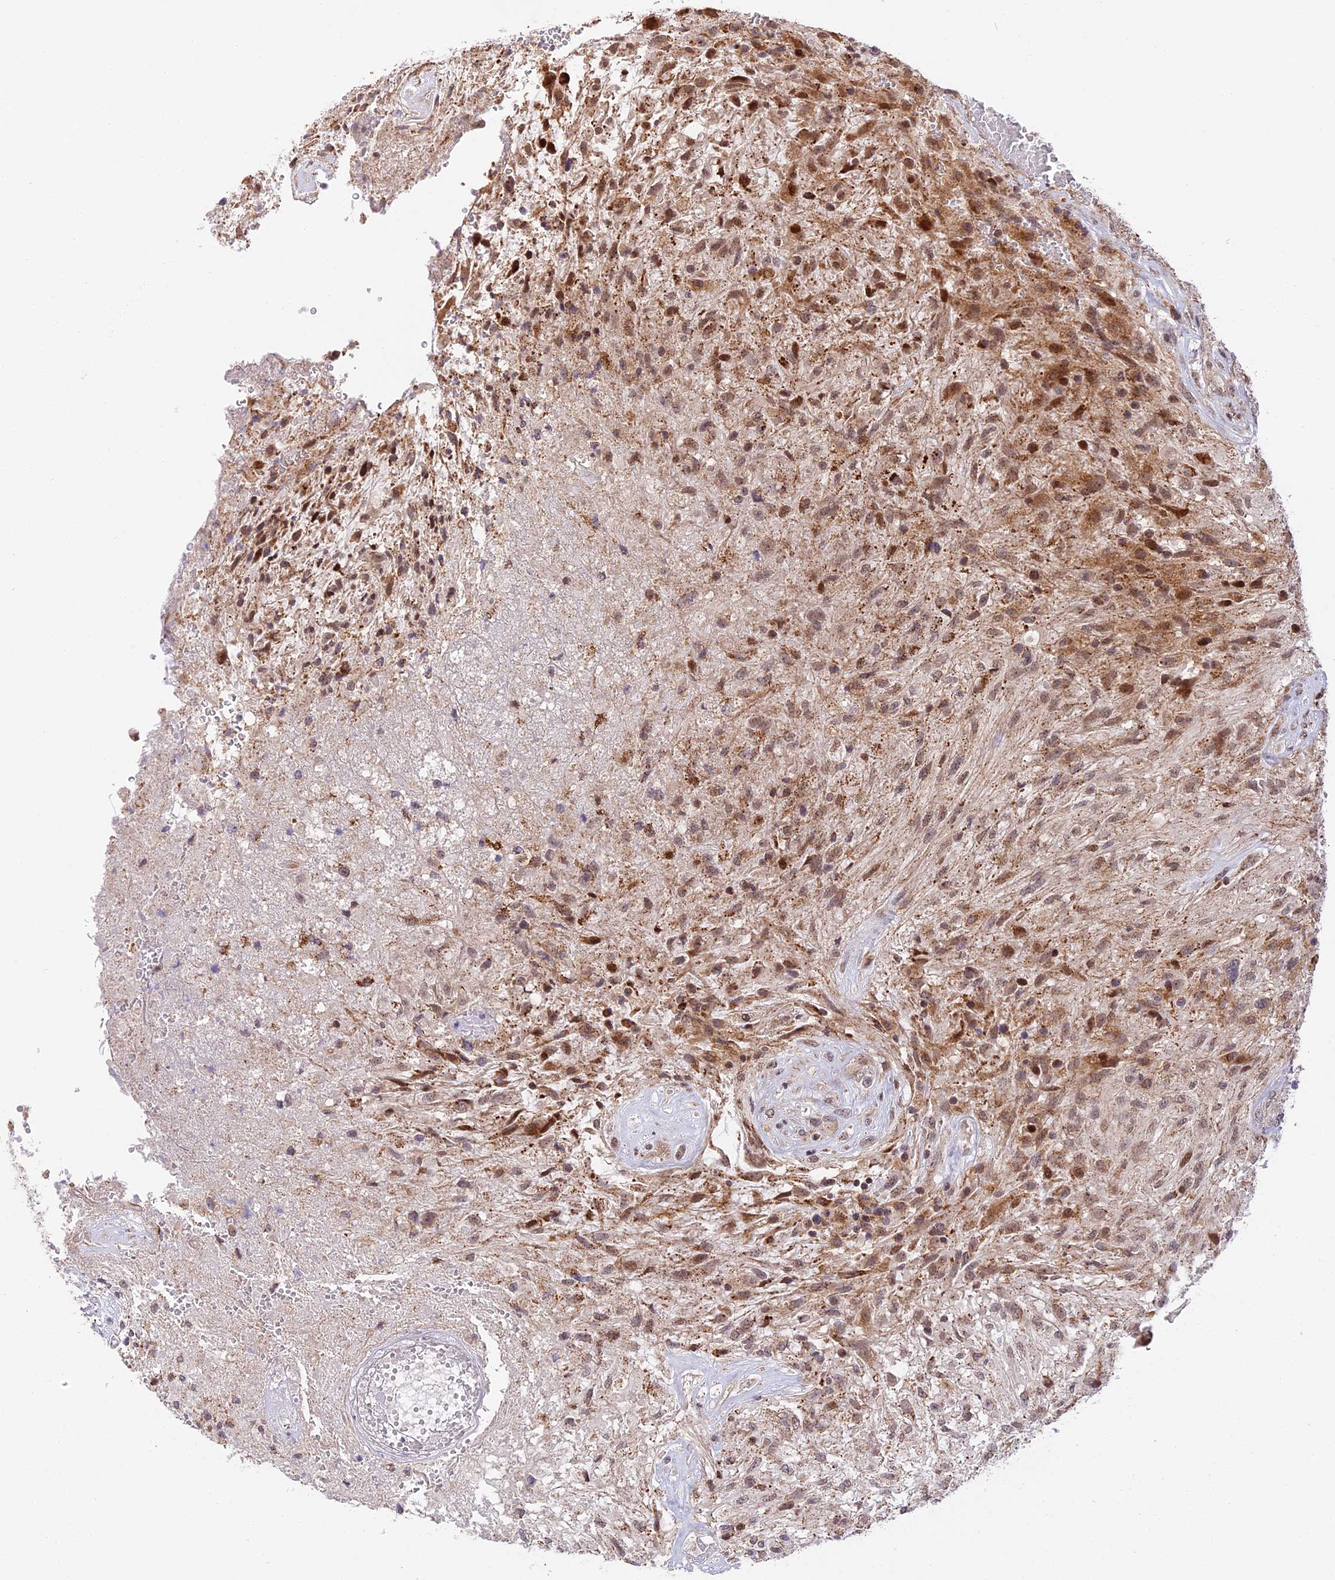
{"staining": {"intensity": "moderate", "quantity": "25%-75%", "location": "cytoplasmic/membranous,nuclear"}, "tissue": "glioma", "cell_type": "Tumor cells", "image_type": "cancer", "snomed": [{"axis": "morphology", "description": "Glioma, malignant, High grade"}, {"axis": "topography", "description": "Brain"}], "caption": "A photomicrograph of human glioma stained for a protein reveals moderate cytoplasmic/membranous and nuclear brown staining in tumor cells.", "gene": "RERGL", "patient": {"sex": "male", "age": 56}}